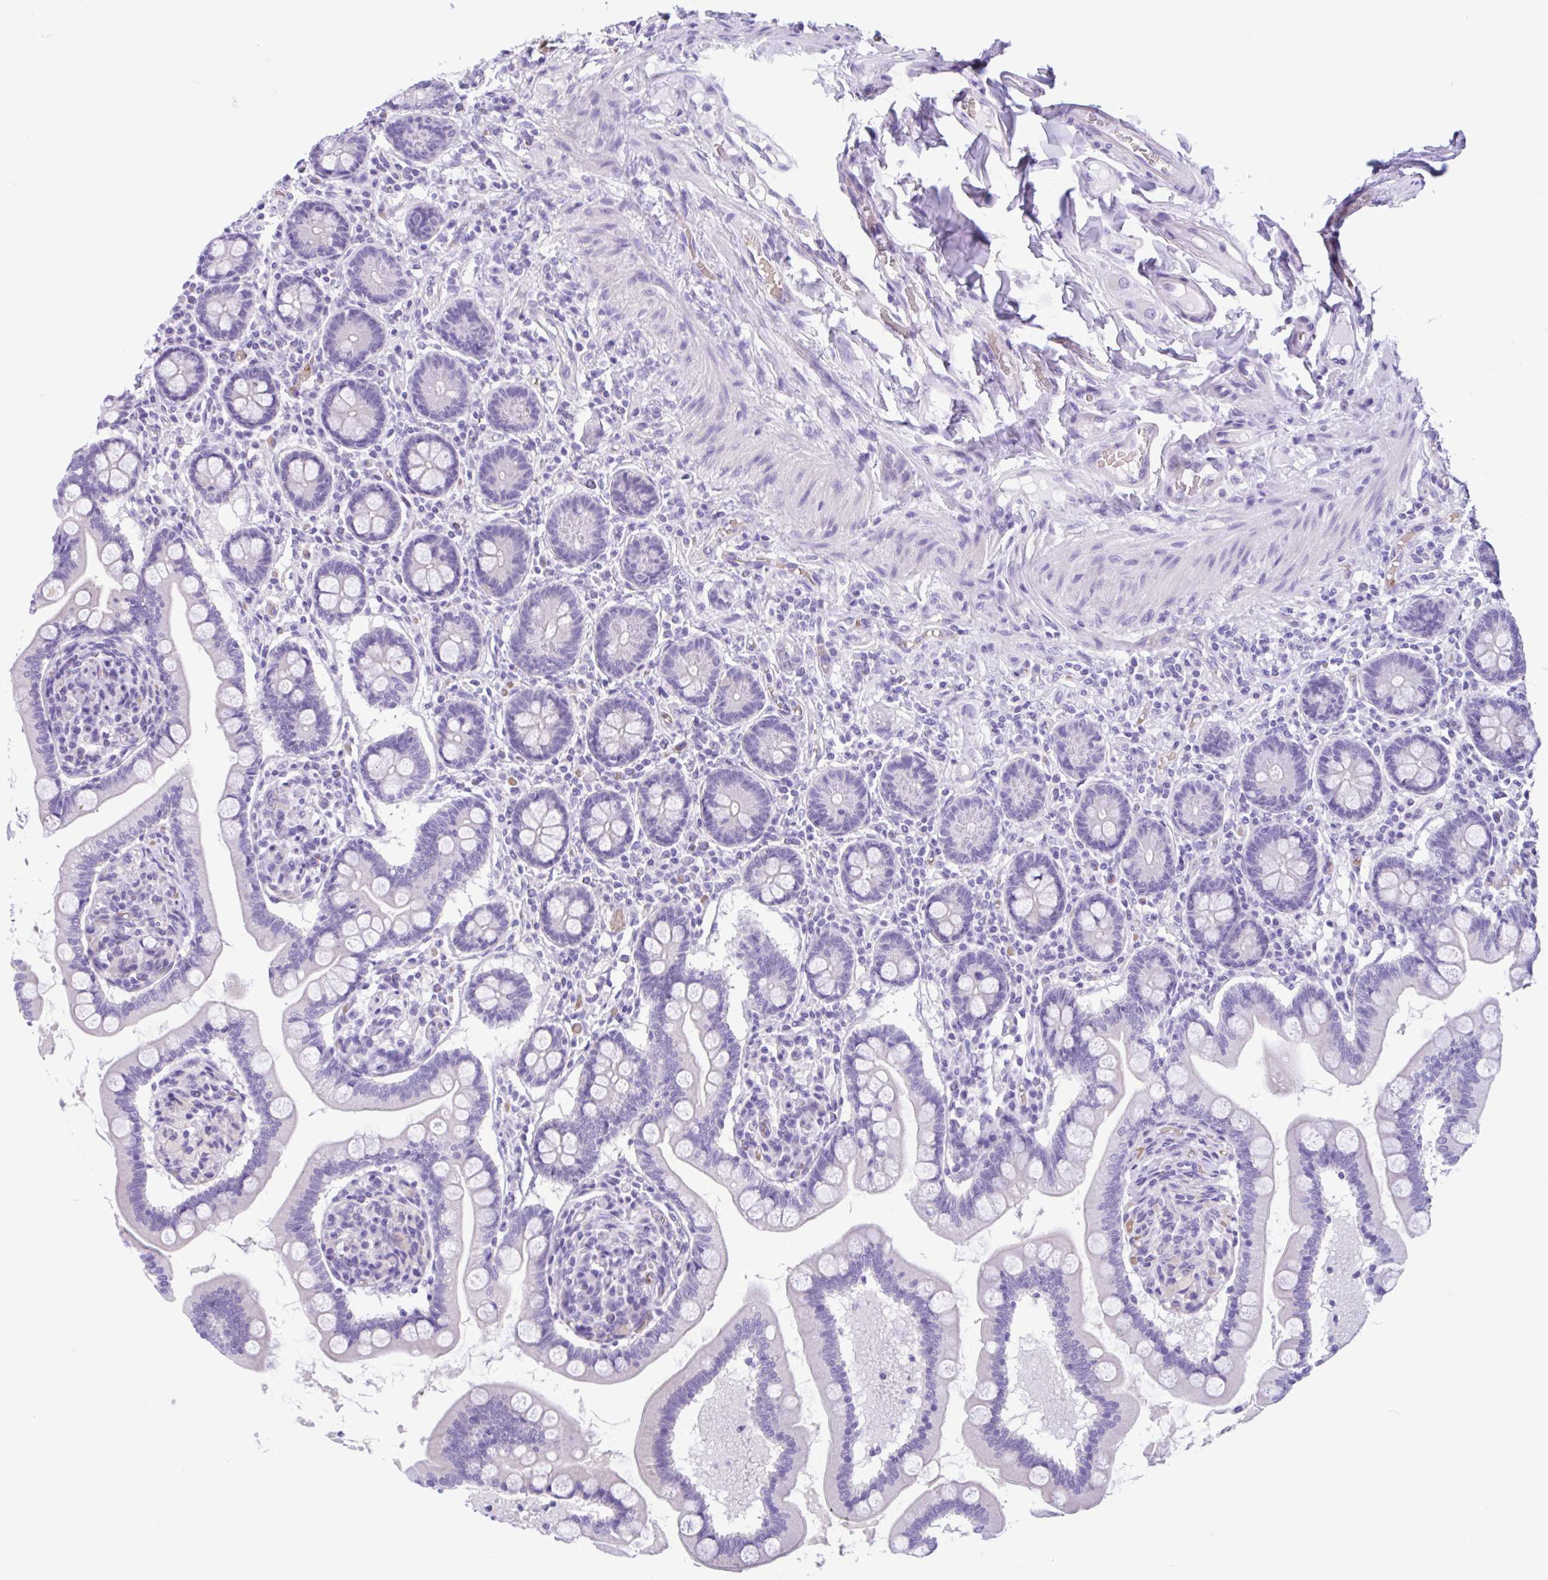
{"staining": {"intensity": "negative", "quantity": "none", "location": "none"}, "tissue": "small intestine", "cell_type": "Glandular cells", "image_type": "normal", "snomed": [{"axis": "morphology", "description": "Normal tissue, NOS"}, {"axis": "topography", "description": "Small intestine"}], "caption": "A histopathology image of small intestine stained for a protein reveals no brown staining in glandular cells. (Stains: DAB IHC with hematoxylin counter stain, Microscopy: brightfield microscopy at high magnification).", "gene": "TMEM79", "patient": {"sex": "female", "age": 64}}